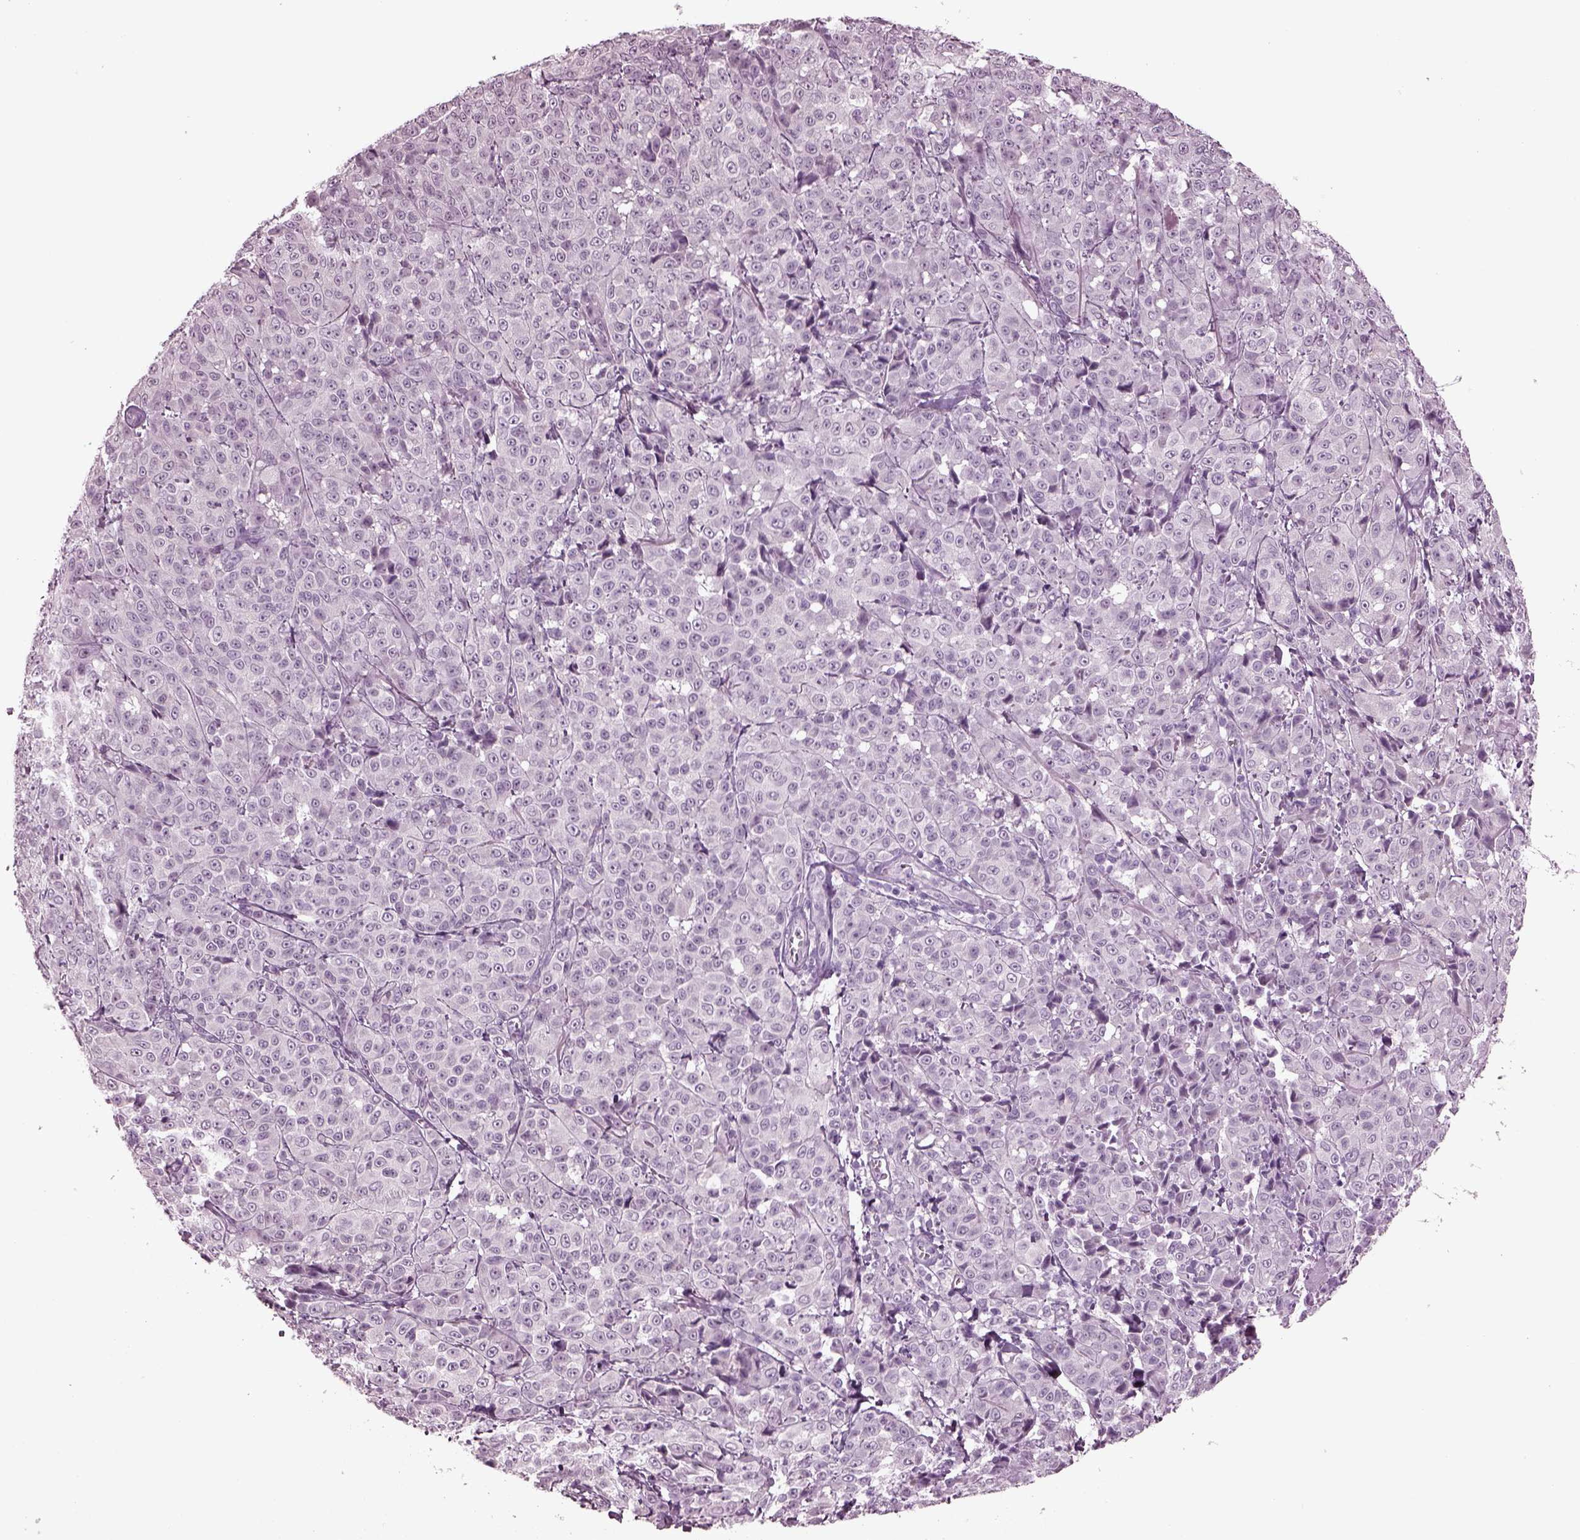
{"staining": {"intensity": "negative", "quantity": "none", "location": "none"}, "tissue": "melanoma", "cell_type": "Tumor cells", "image_type": "cancer", "snomed": [{"axis": "morphology", "description": "Malignant melanoma, NOS"}, {"axis": "topography", "description": "Skin"}], "caption": "DAB immunohistochemical staining of human malignant melanoma exhibits no significant expression in tumor cells.", "gene": "SLC6A17", "patient": {"sex": "male", "age": 89}}